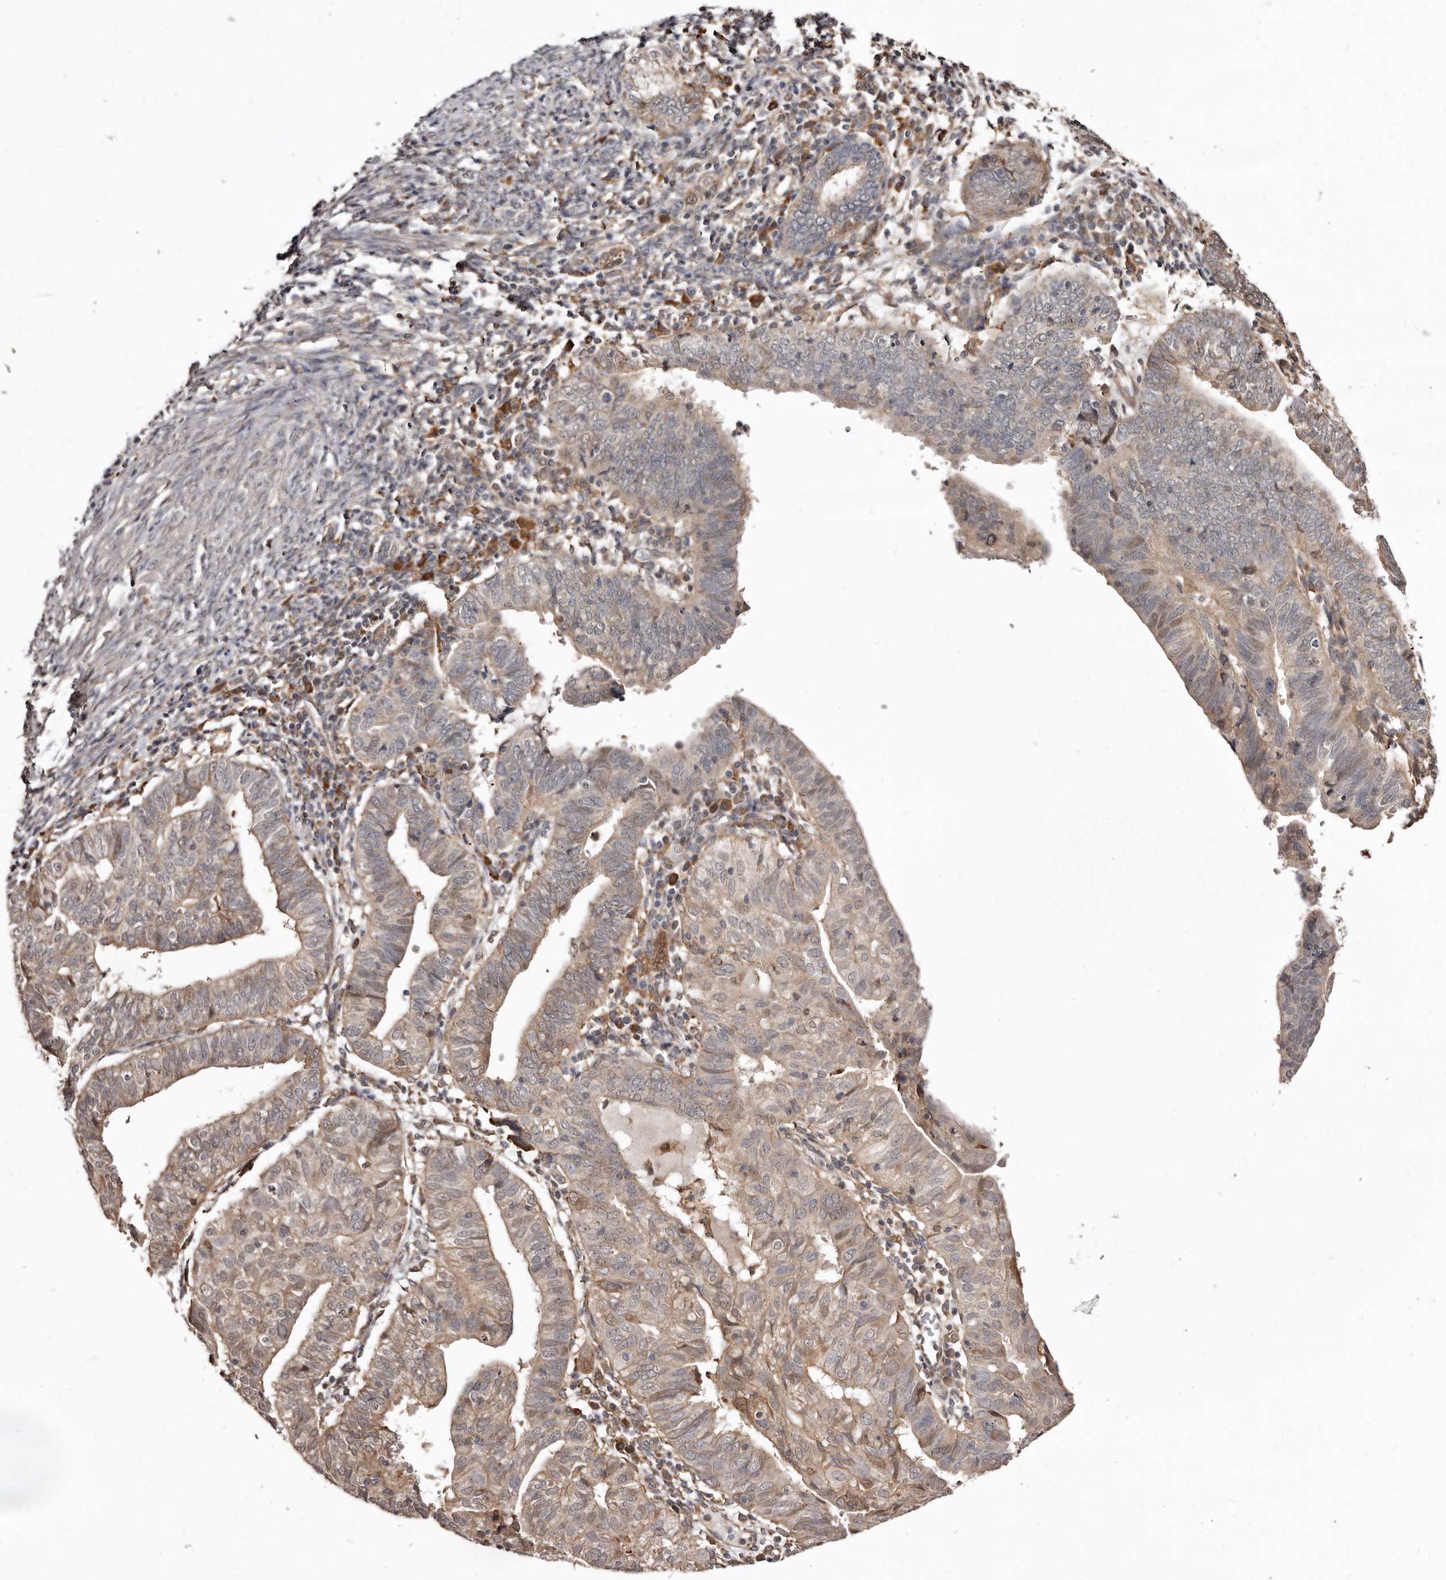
{"staining": {"intensity": "weak", "quantity": "25%-75%", "location": "cytoplasmic/membranous"}, "tissue": "endometrial cancer", "cell_type": "Tumor cells", "image_type": "cancer", "snomed": [{"axis": "morphology", "description": "Adenocarcinoma, NOS"}, {"axis": "topography", "description": "Uterus"}], "caption": "This is an image of IHC staining of endometrial adenocarcinoma, which shows weak staining in the cytoplasmic/membranous of tumor cells.", "gene": "RRM2B", "patient": {"sex": "female", "age": 77}}